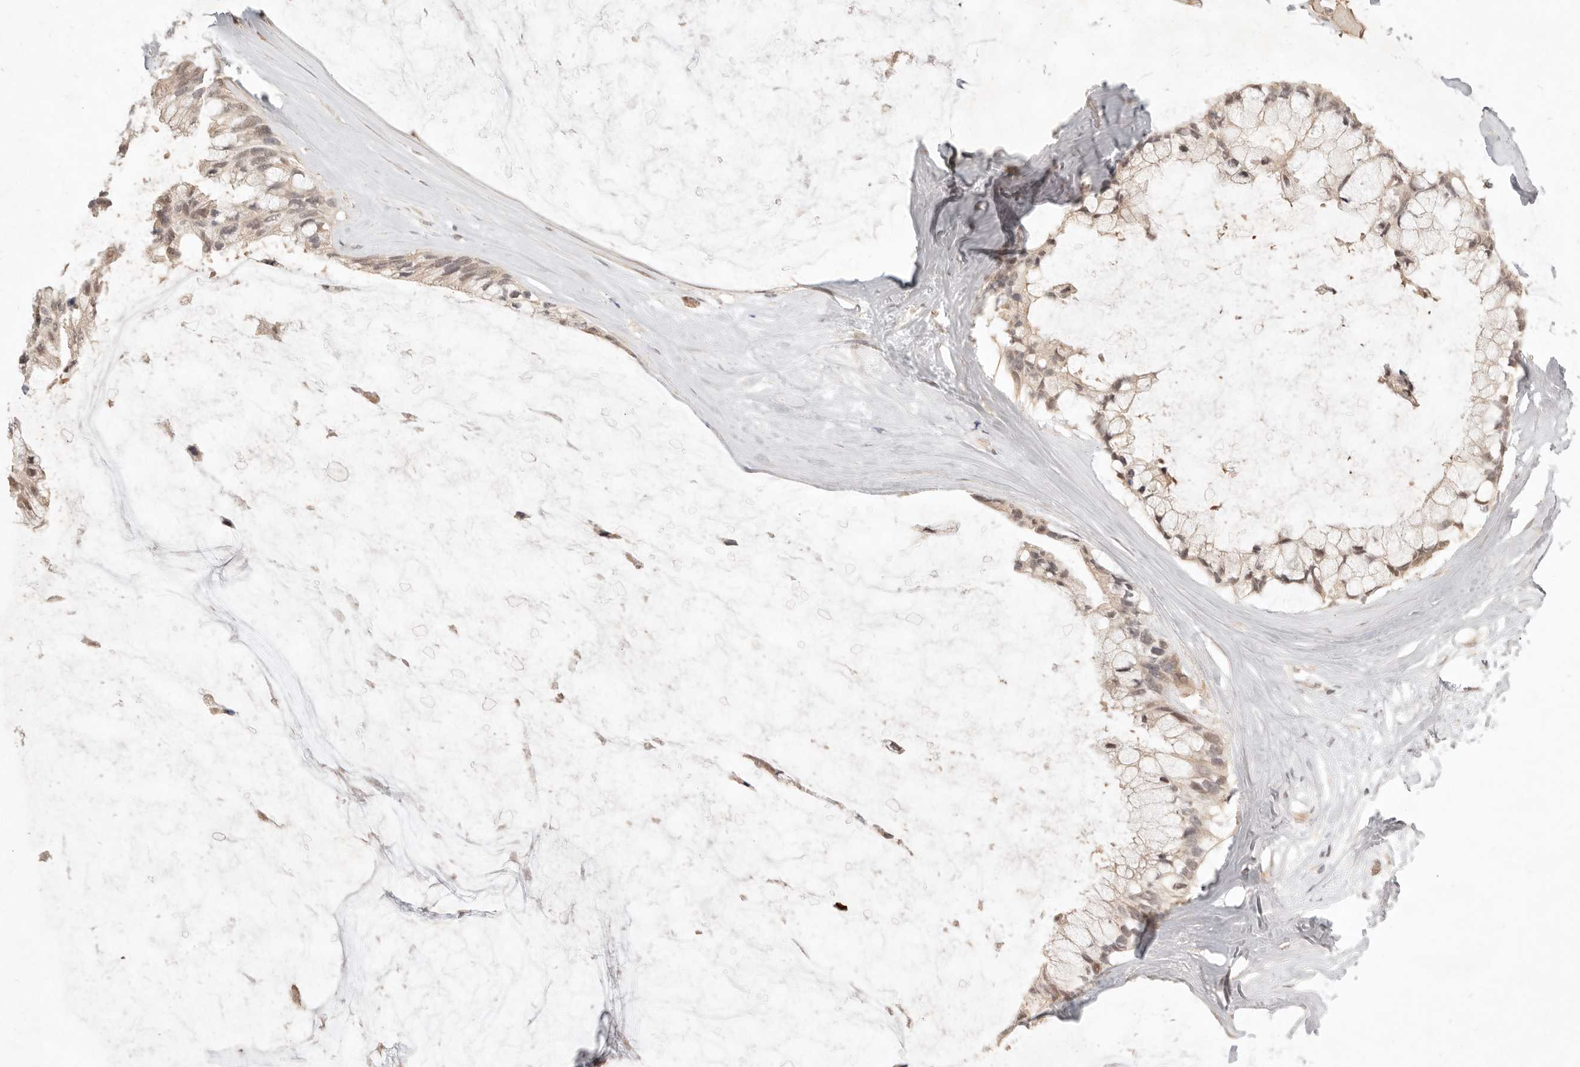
{"staining": {"intensity": "moderate", "quantity": ">75%", "location": "cytoplasmic/membranous,nuclear"}, "tissue": "ovarian cancer", "cell_type": "Tumor cells", "image_type": "cancer", "snomed": [{"axis": "morphology", "description": "Cystadenocarcinoma, mucinous, NOS"}, {"axis": "topography", "description": "Ovary"}], "caption": "Tumor cells show moderate cytoplasmic/membranous and nuclear staining in about >75% of cells in ovarian cancer (mucinous cystadenocarcinoma). The staining was performed using DAB, with brown indicating positive protein expression. Nuclei are stained blue with hematoxylin.", "gene": "MEP1A", "patient": {"sex": "female", "age": 39}}